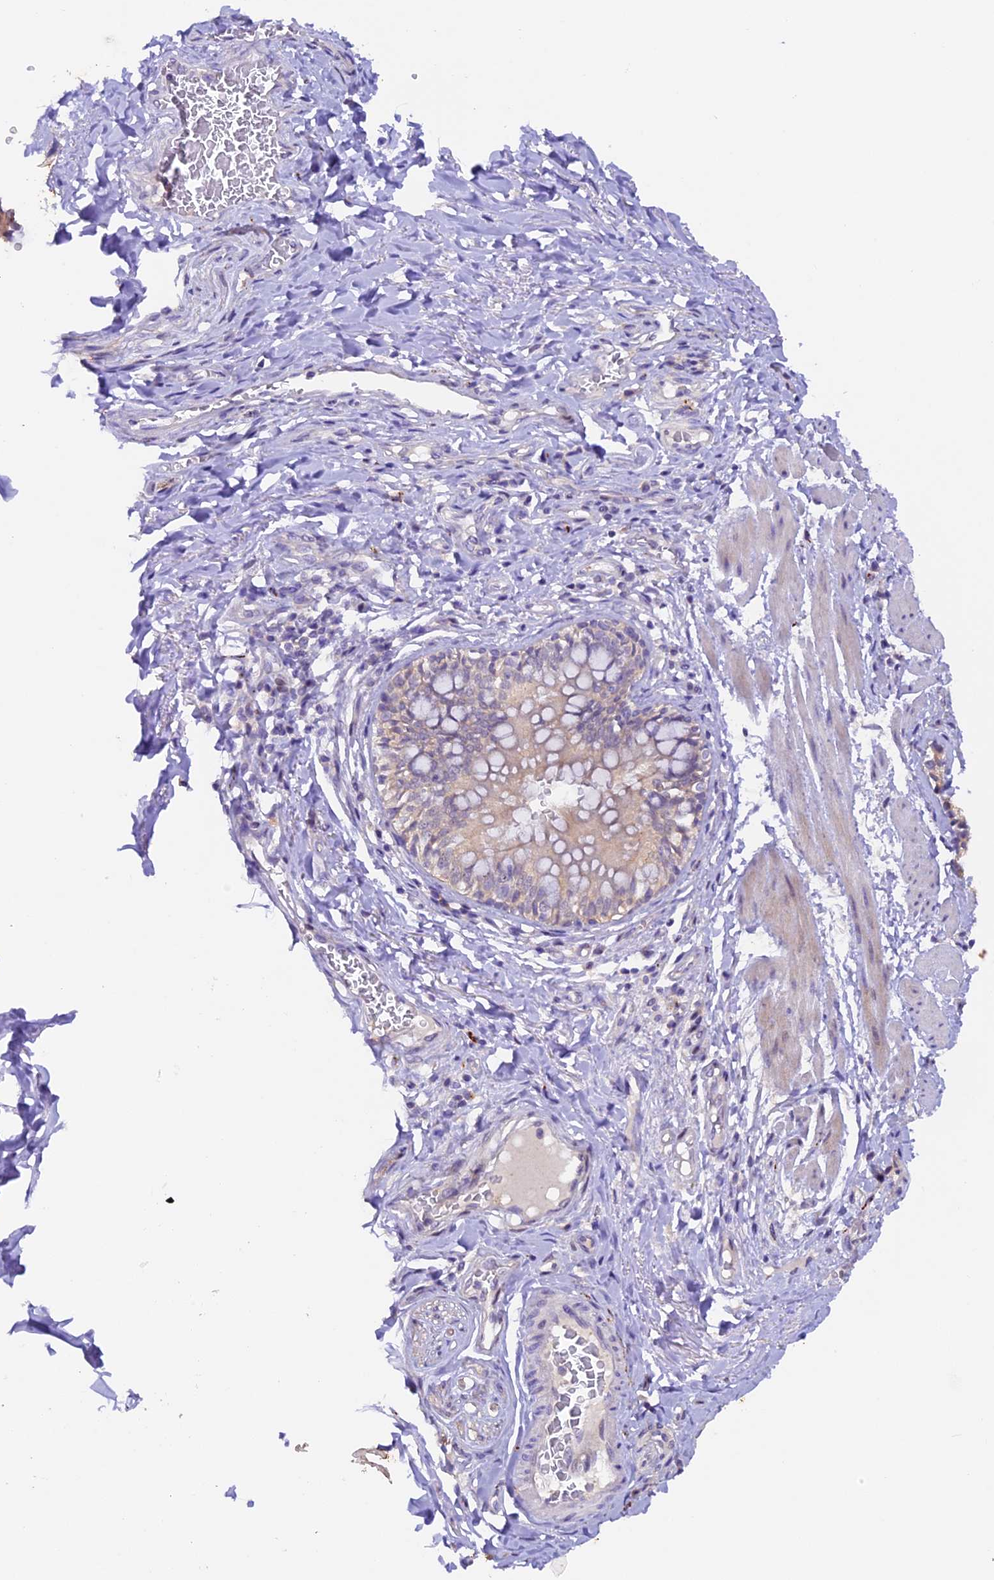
{"staining": {"intensity": "moderate", "quantity": "<25%", "location": "cytoplasmic/membranous"}, "tissue": "bronchus", "cell_type": "Respiratory epithelial cells", "image_type": "normal", "snomed": [{"axis": "morphology", "description": "Normal tissue, NOS"}, {"axis": "topography", "description": "Cartilage tissue"}, {"axis": "topography", "description": "Bronchus"}], "caption": "Immunohistochemistry (DAB (3,3'-diaminobenzidine)) staining of unremarkable bronchus reveals moderate cytoplasmic/membranous protein staining in about <25% of respiratory epithelial cells. The staining was performed using DAB (3,3'-diaminobenzidine), with brown indicating positive protein expression. Nuclei are stained blue with hematoxylin.", "gene": "NCK2", "patient": {"sex": "female", "age": 36}}